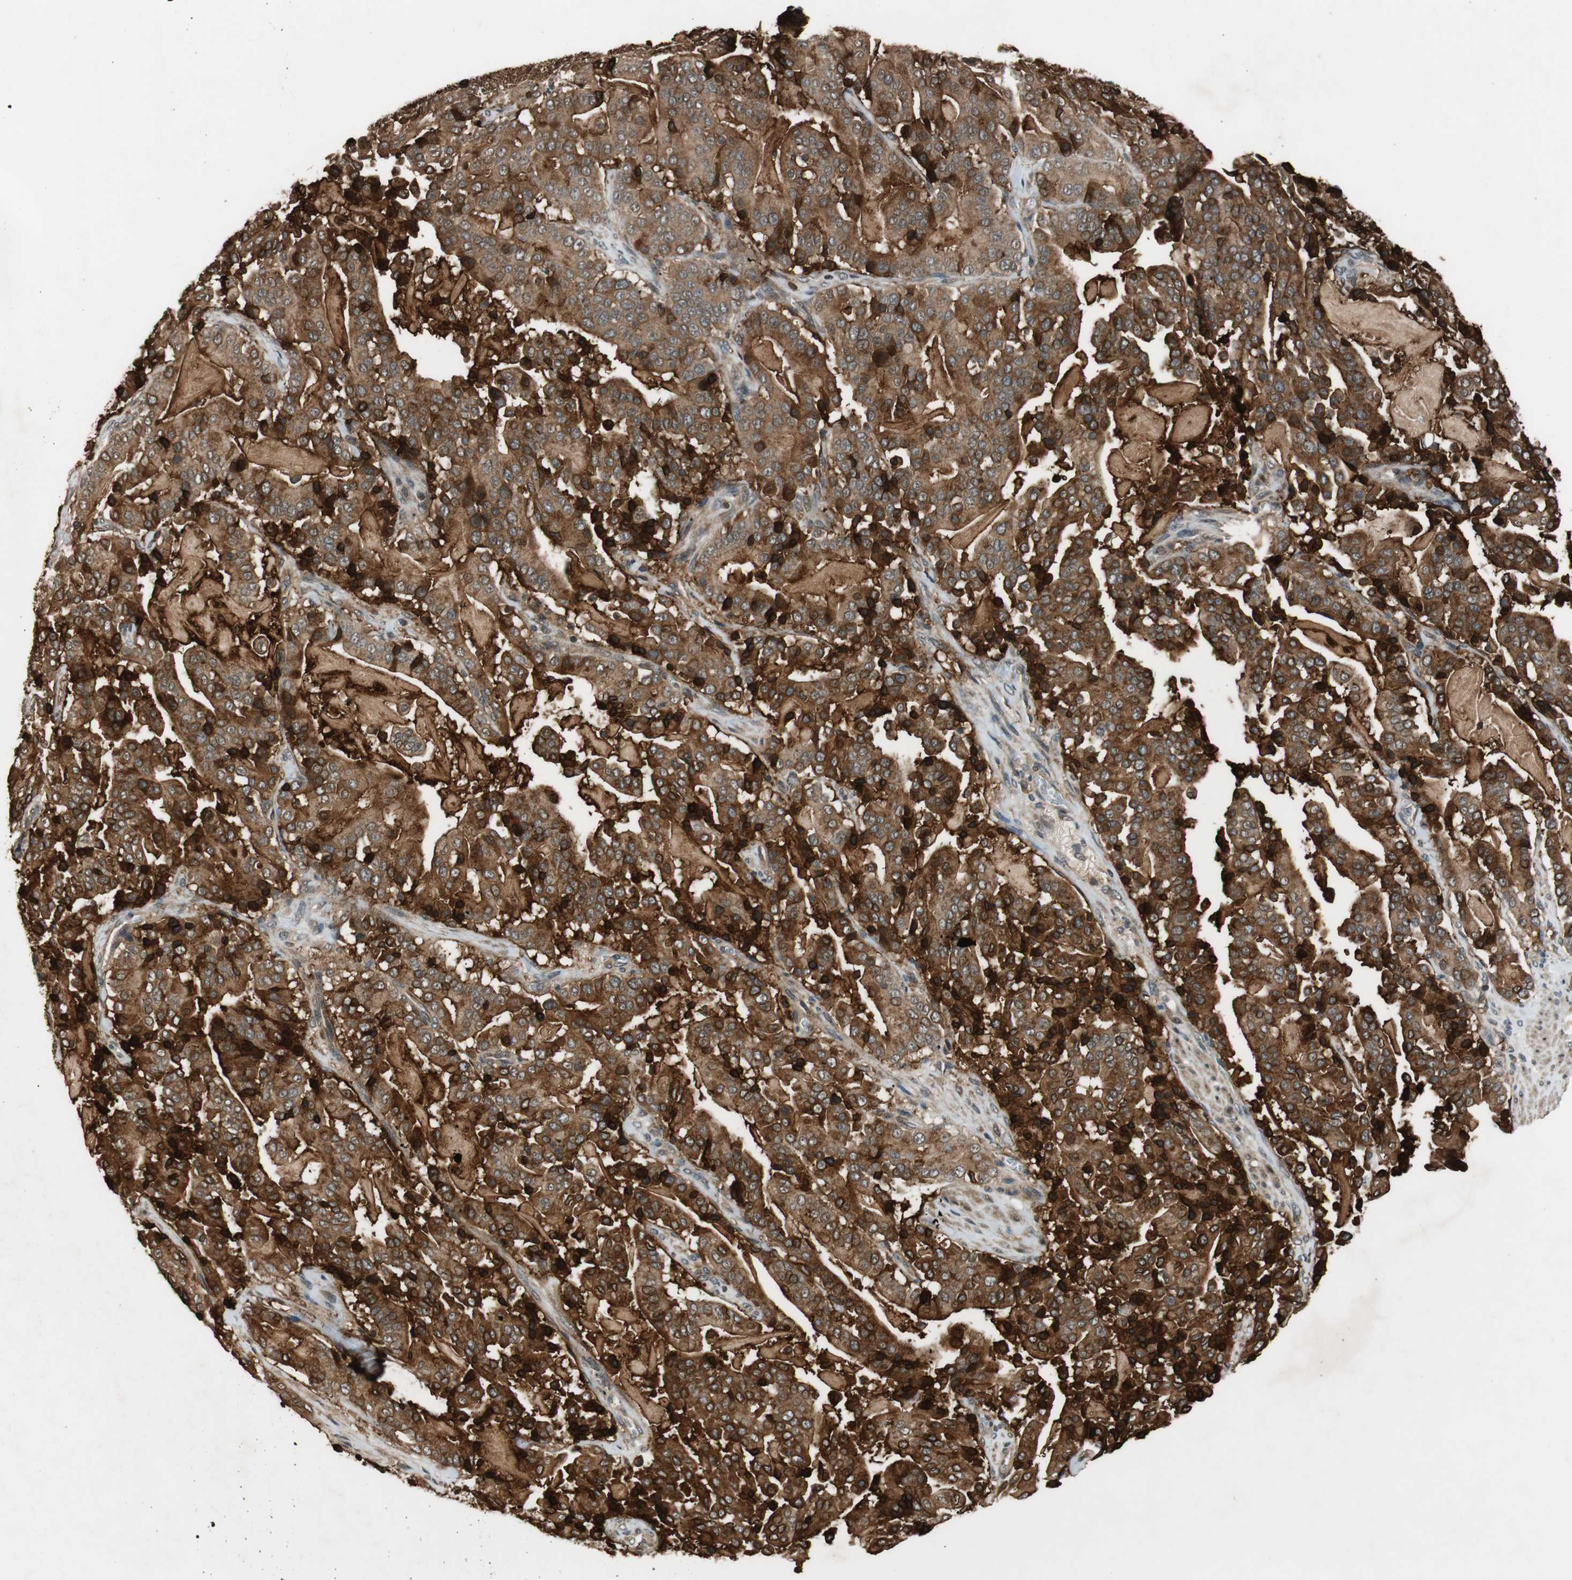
{"staining": {"intensity": "strong", "quantity": ">75%", "location": "cytoplasmic/membranous"}, "tissue": "pancreatic cancer", "cell_type": "Tumor cells", "image_type": "cancer", "snomed": [{"axis": "morphology", "description": "Adenocarcinoma, NOS"}, {"axis": "topography", "description": "Pancreas"}], "caption": "Immunohistochemistry histopathology image of neoplastic tissue: human adenocarcinoma (pancreatic) stained using immunohistochemistry (IHC) reveals high levels of strong protein expression localized specifically in the cytoplasmic/membranous of tumor cells, appearing as a cytoplasmic/membranous brown color.", "gene": "TMEM230", "patient": {"sex": "male", "age": 63}}